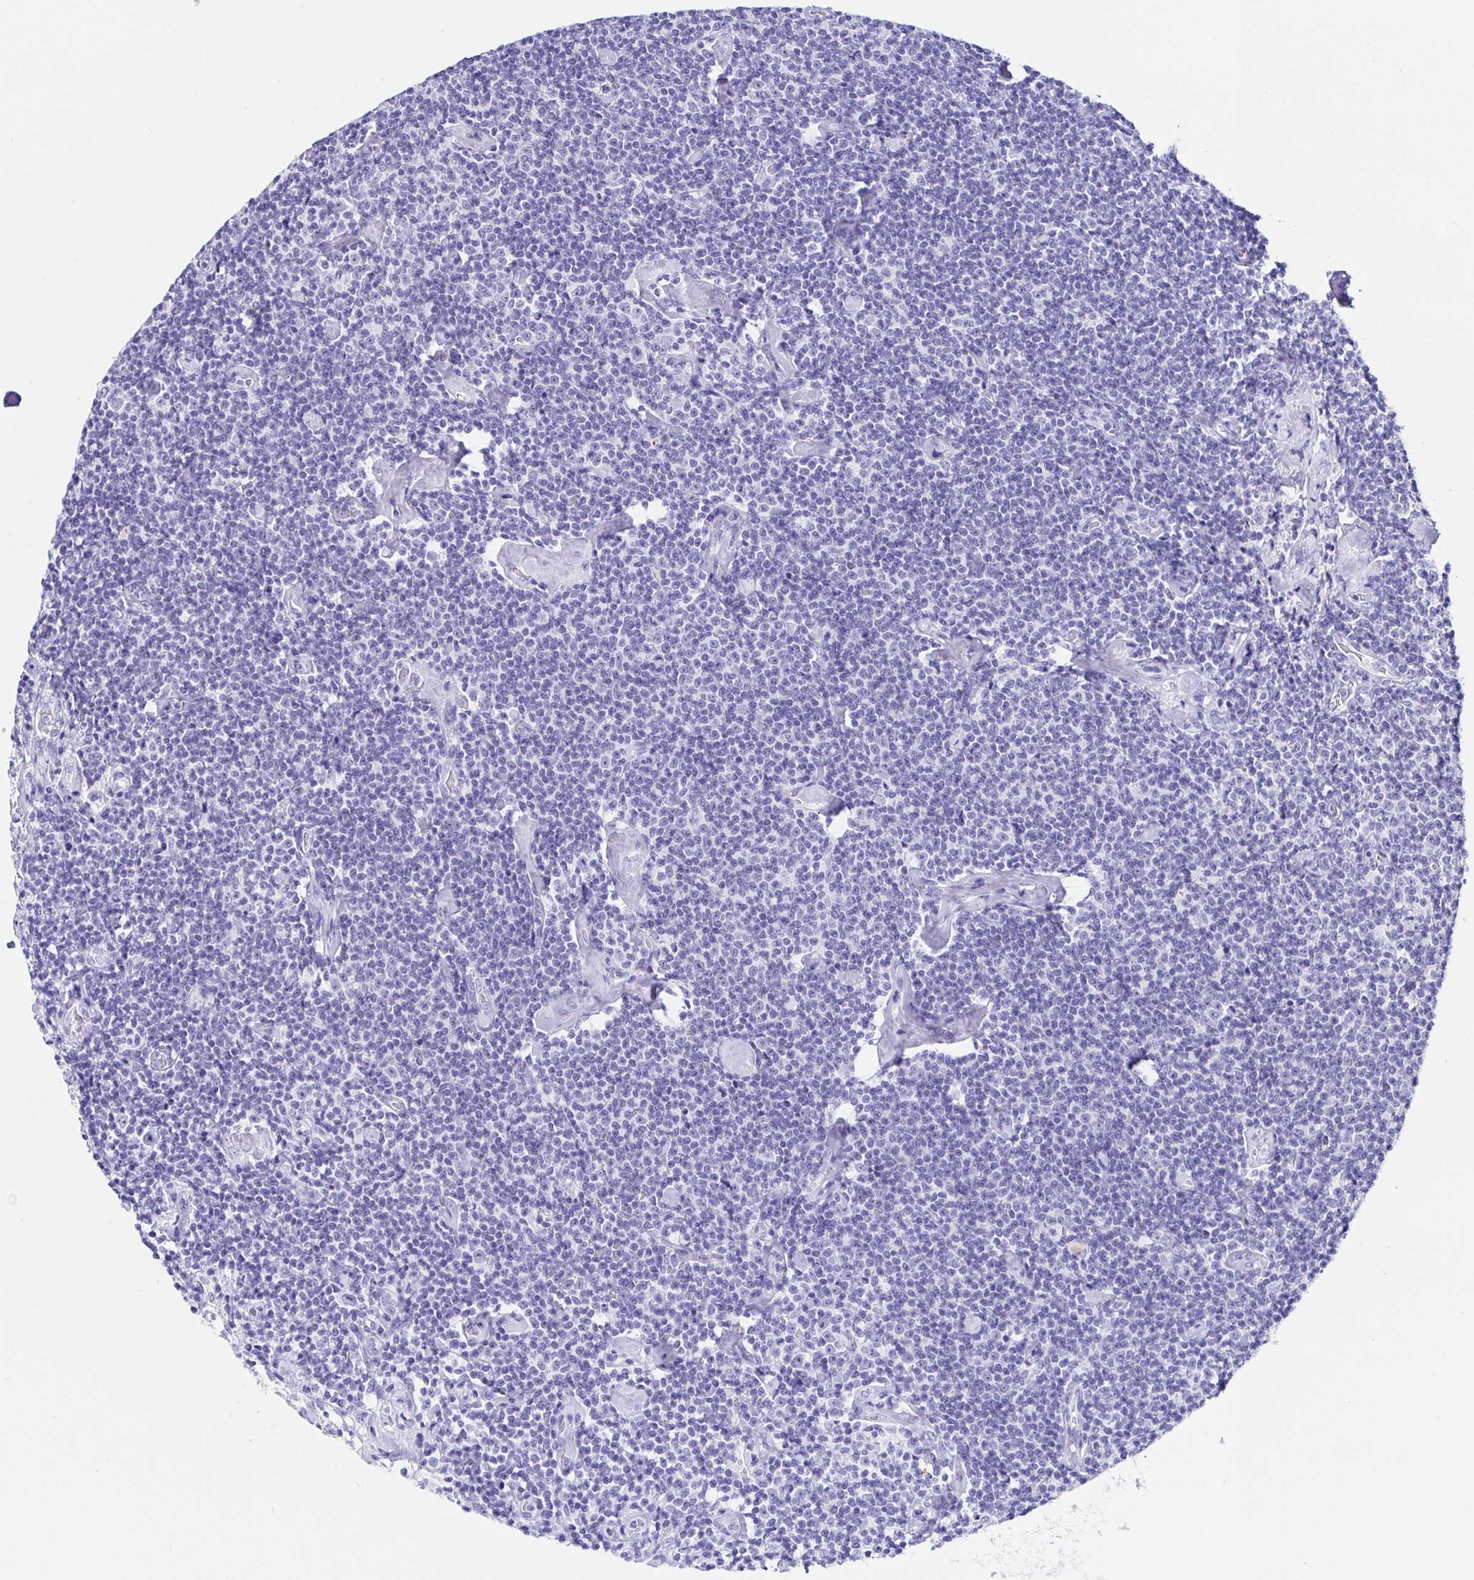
{"staining": {"intensity": "negative", "quantity": "none", "location": "none"}, "tissue": "lymphoma", "cell_type": "Tumor cells", "image_type": "cancer", "snomed": [{"axis": "morphology", "description": "Malignant lymphoma, non-Hodgkin's type, Low grade"}, {"axis": "topography", "description": "Lymph node"}], "caption": "This is an immunohistochemistry histopathology image of lymphoma. There is no positivity in tumor cells.", "gene": "PRAMEF19", "patient": {"sex": "male", "age": 81}}